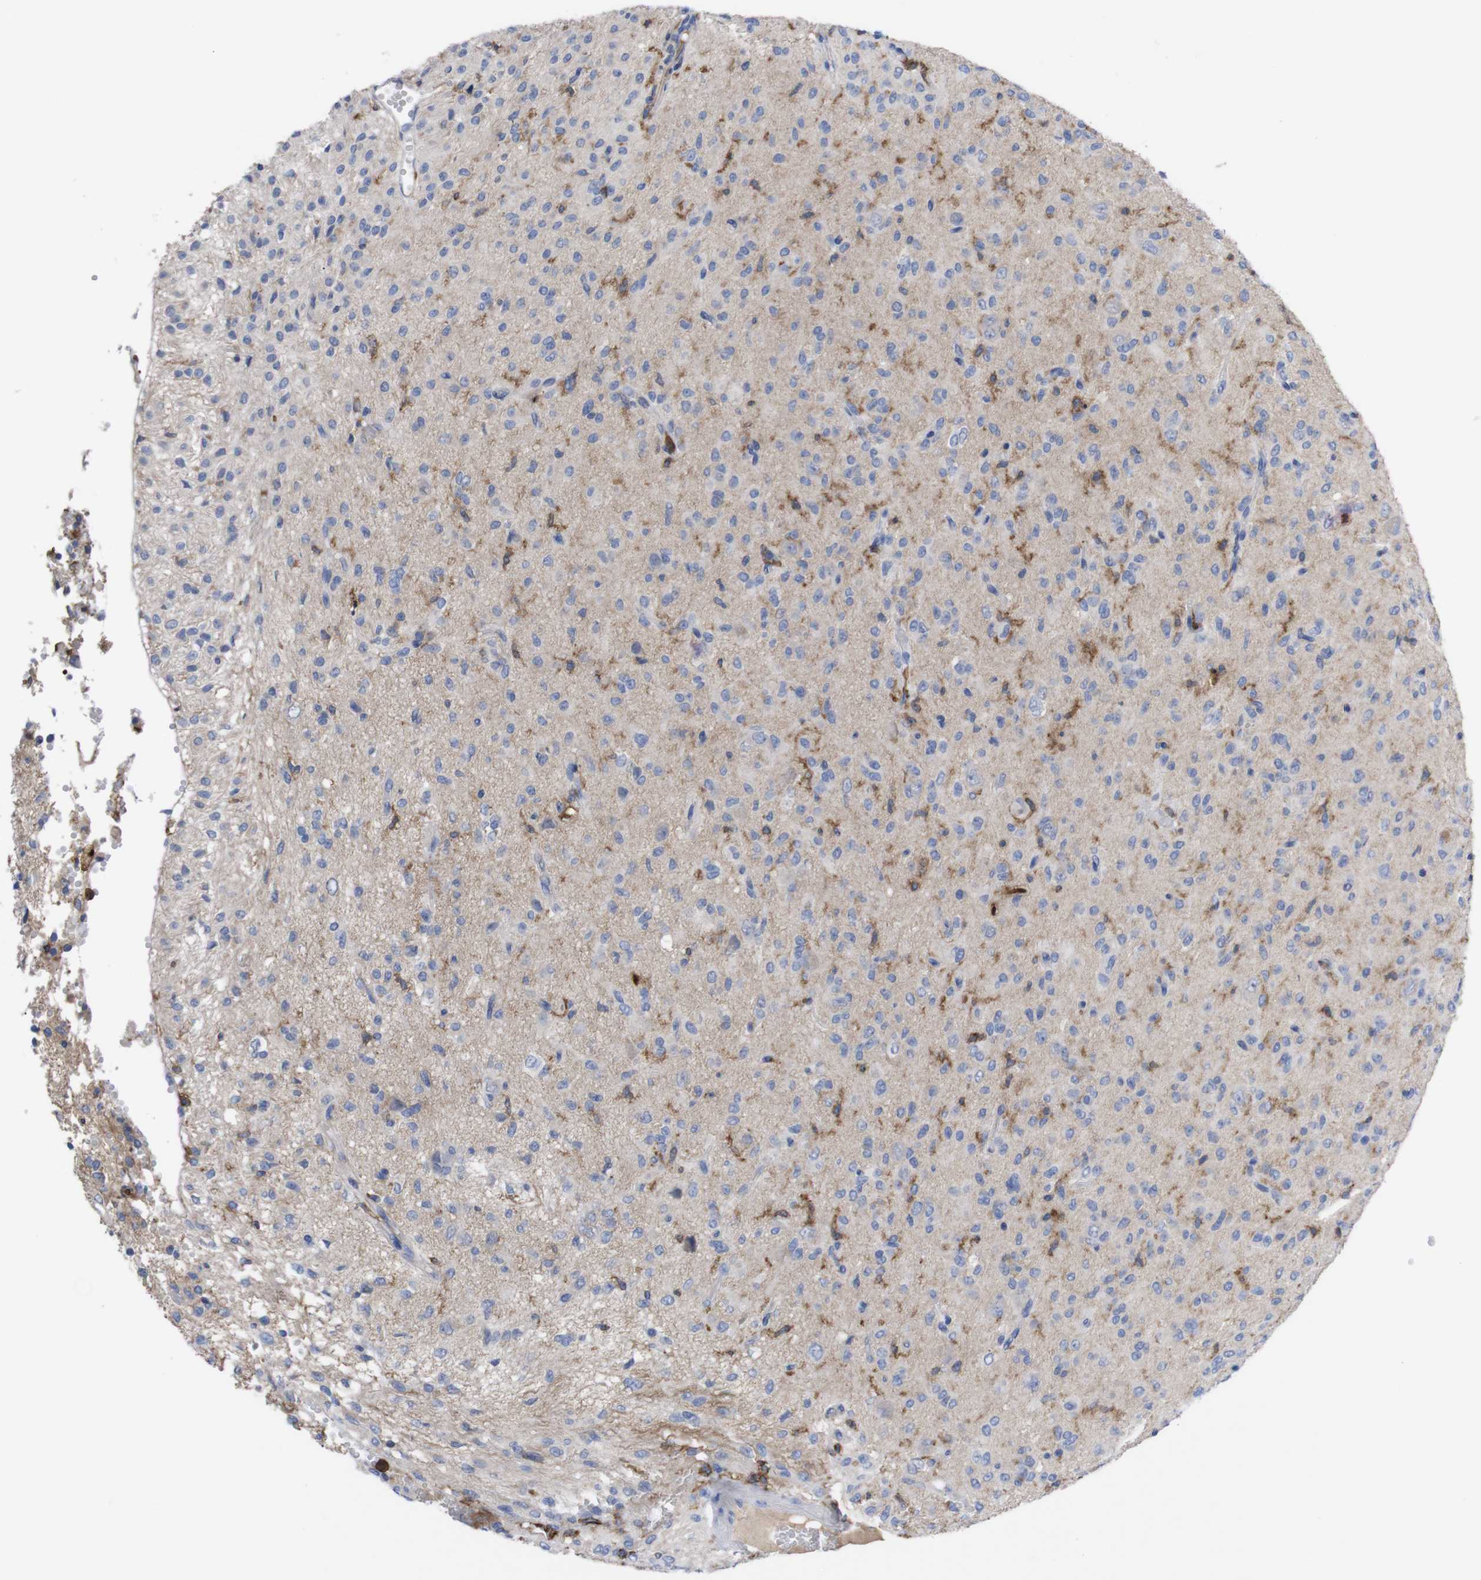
{"staining": {"intensity": "negative", "quantity": "none", "location": "none"}, "tissue": "glioma", "cell_type": "Tumor cells", "image_type": "cancer", "snomed": [{"axis": "morphology", "description": "Glioma, malignant, High grade"}, {"axis": "topography", "description": "Brain"}], "caption": "Histopathology image shows no significant protein staining in tumor cells of malignant glioma (high-grade).", "gene": "C5AR1", "patient": {"sex": "female", "age": 59}}